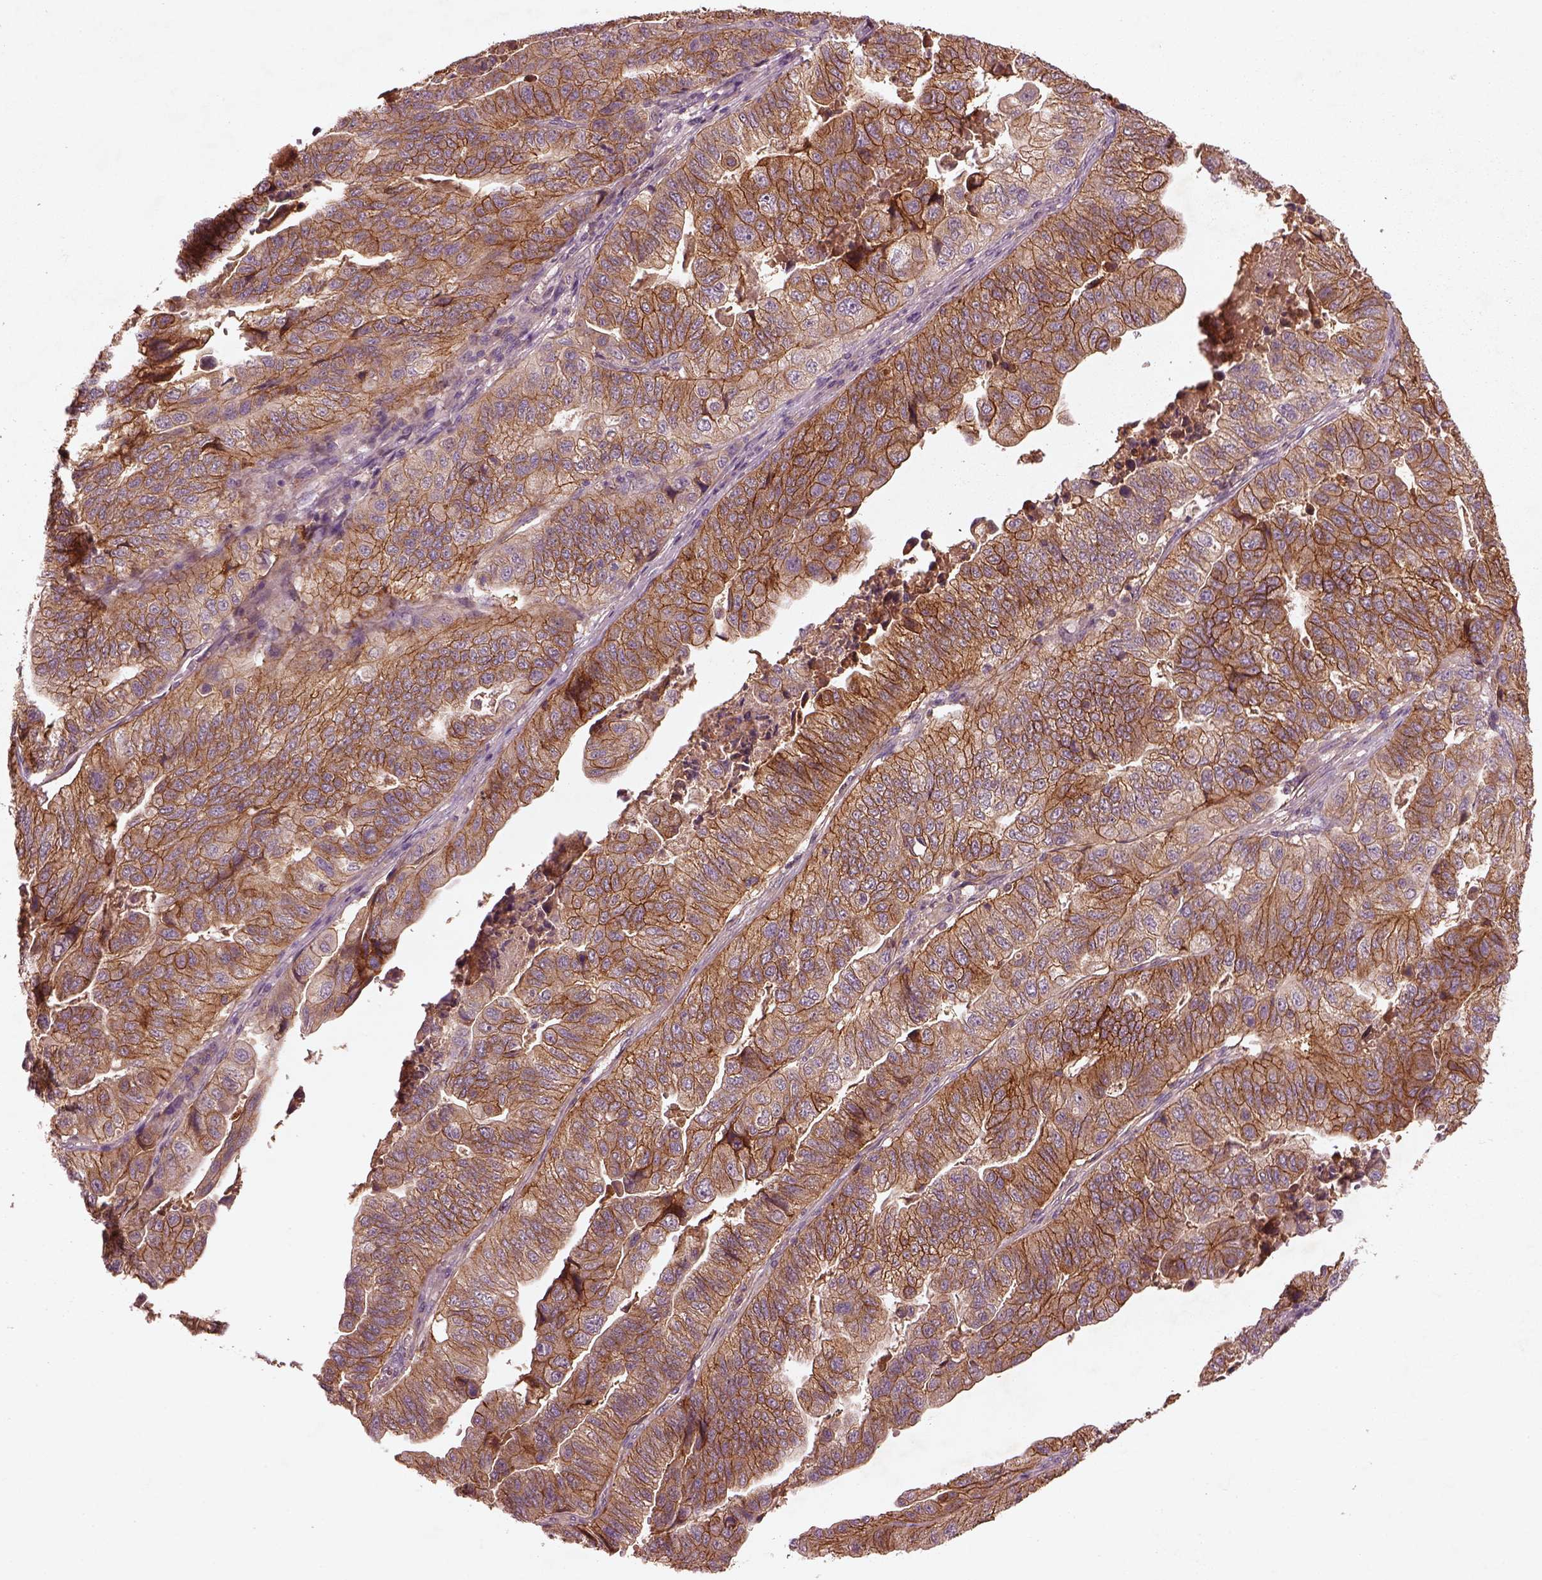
{"staining": {"intensity": "strong", "quantity": ">75%", "location": "cytoplasmic/membranous"}, "tissue": "stomach cancer", "cell_type": "Tumor cells", "image_type": "cancer", "snomed": [{"axis": "morphology", "description": "Adenocarcinoma, NOS"}, {"axis": "topography", "description": "Stomach, upper"}], "caption": "Strong cytoplasmic/membranous staining for a protein is identified in about >75% of tumor cells of adenocarcinoma (stomach) using immunohistochemistry (IHC).", "gene": "FAM234A", "patient": {"sex": "female", "age": 67}}